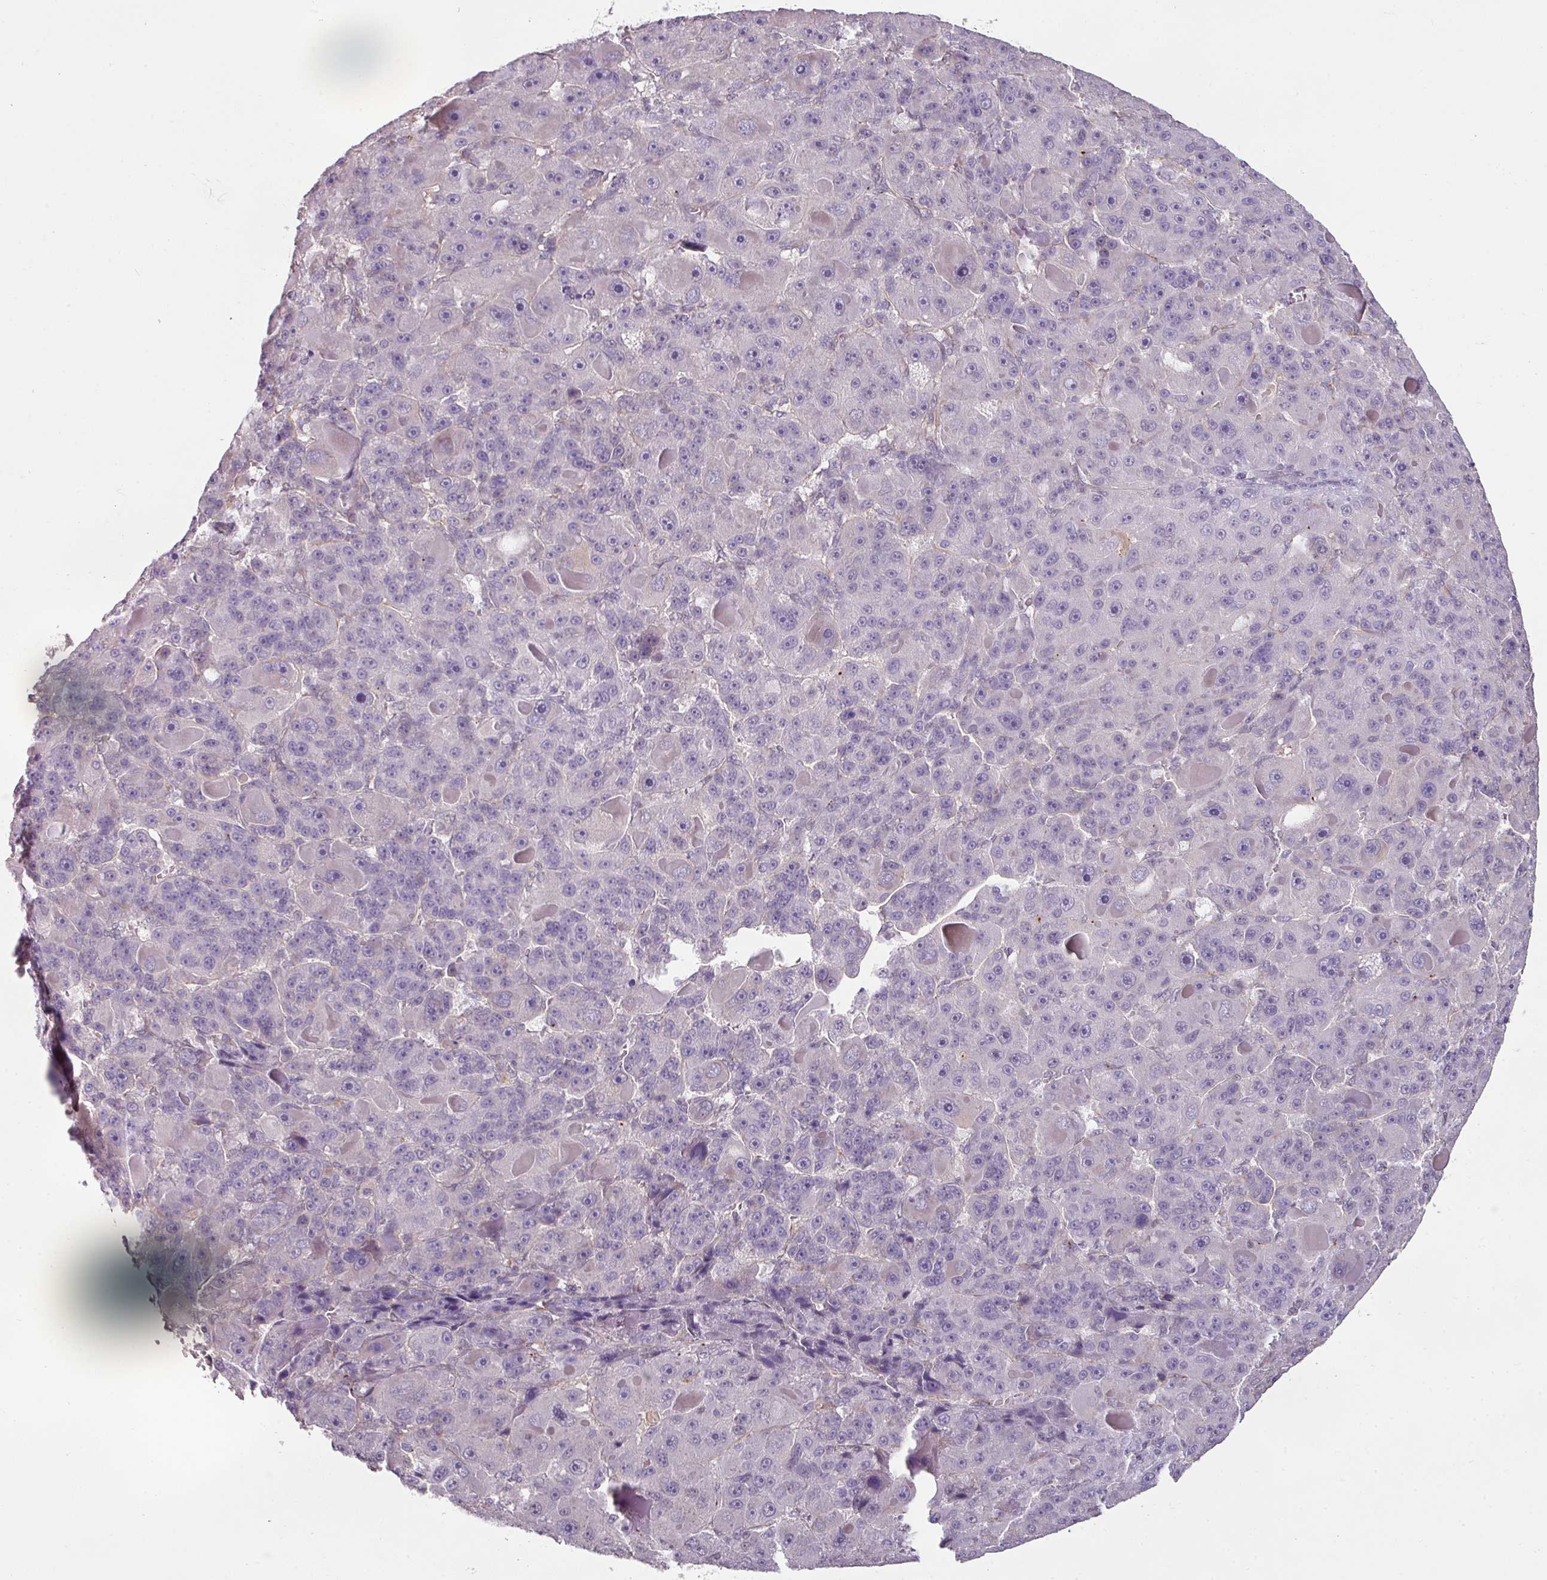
{"staining": {"intensity": "negative", "quantity": "none", "location": "none"}, "tissue": "liver cancer", "cell_type": "Tumor cells", "image_type": "cancer", "snomed": [{"axis": "morphology", "description": "Carcinoma, Hepatocellular, NOS"}, {"axis": "topography", "description": "Liver"}], "caption": "High power microscopy histopathology image of an immunohistochemistry (IHC) histopathology image of hepatocellular carcinoma (liver), revealing no significant expression in tumor cells.", "gene": "C19orf33", "patient": {"sex": "male", "age": 76}}